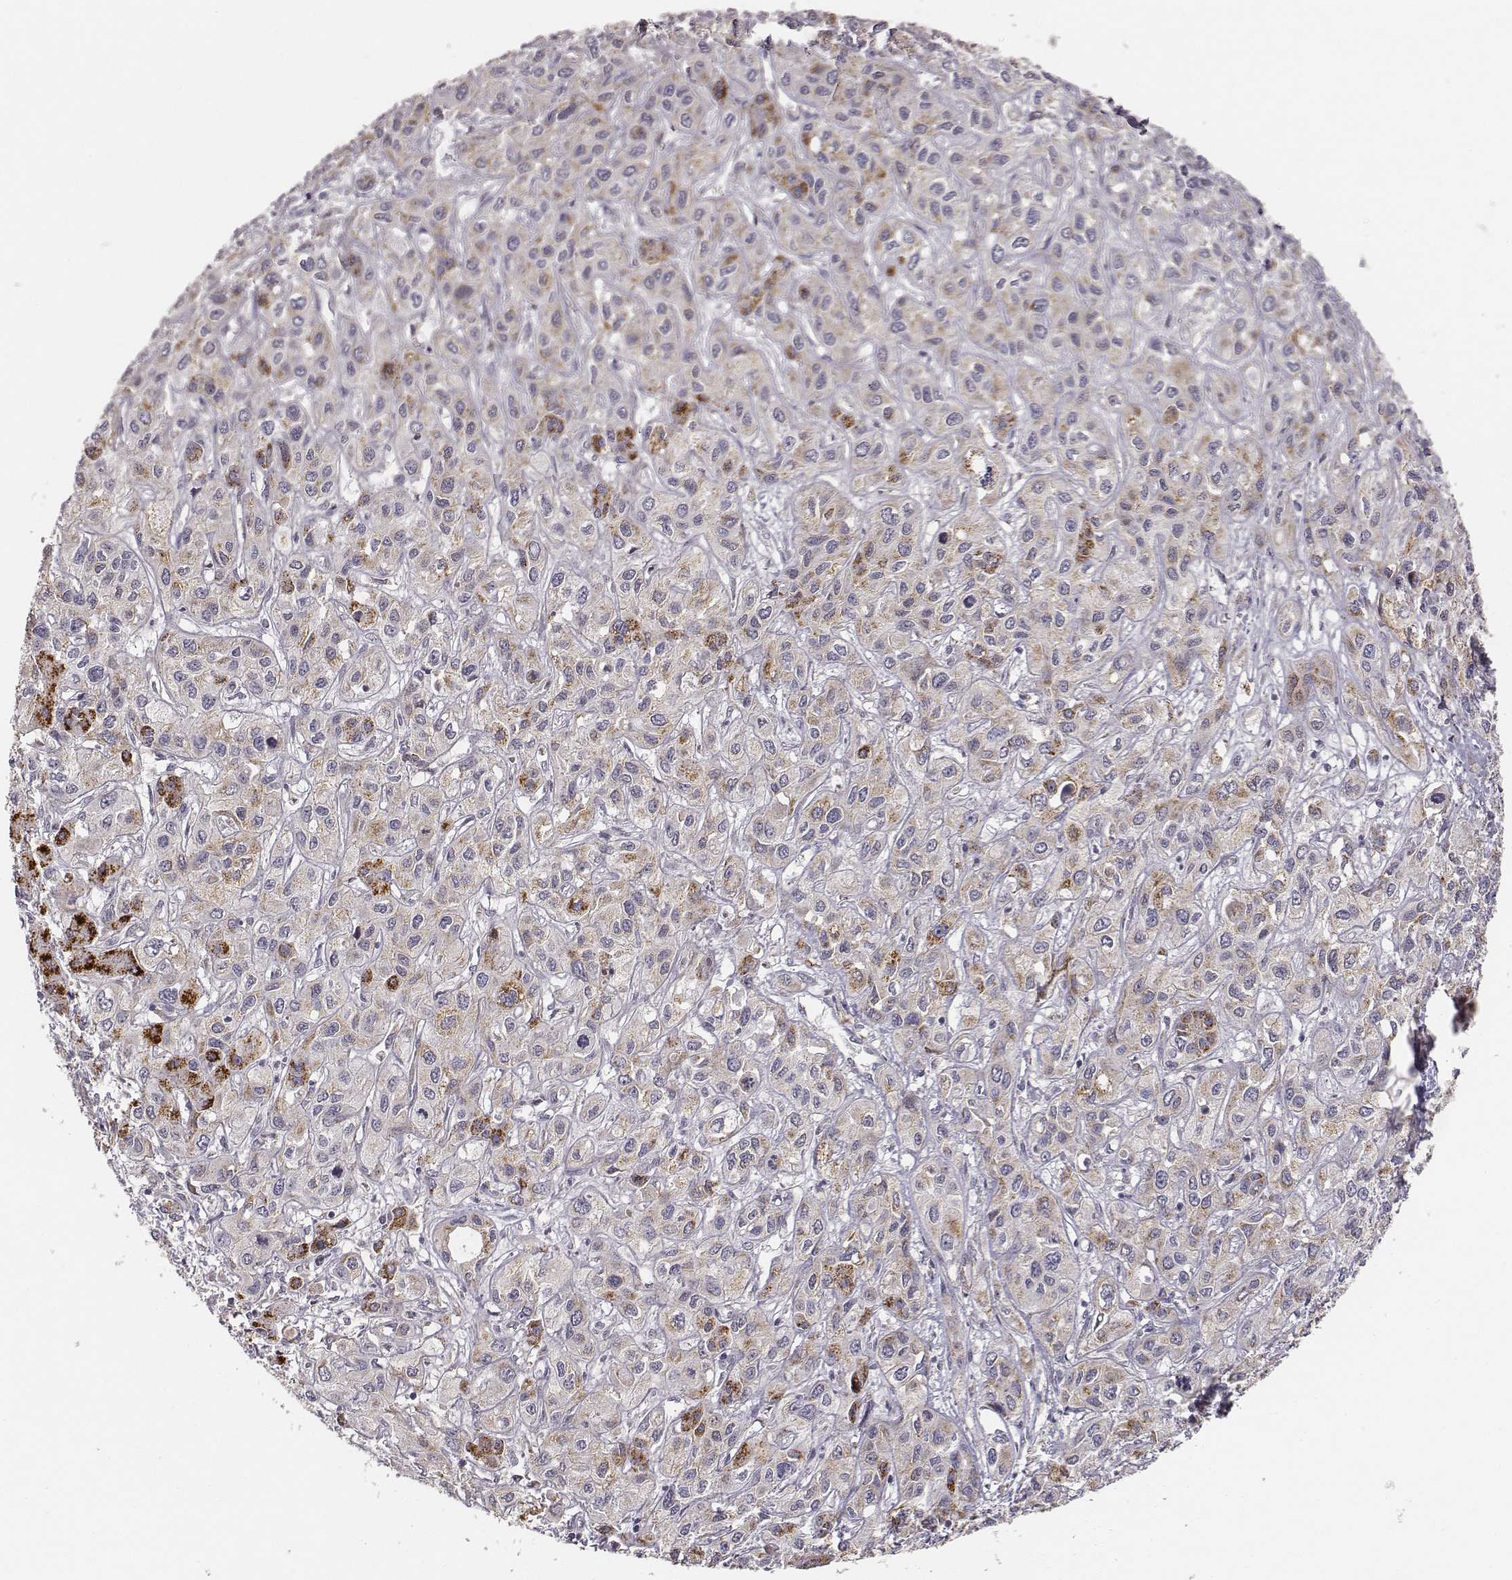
{"staining": {"intensity": "moderate", "quantity": "25%-75%", "location": "cytoplasmic/membranous"}, "tissue": "liver cancer", "cell_type": "Tumor cells", "image_type": "cancer", "snomed": [{"axis": "morphology", "description": "Cholangiocarcinoma"}, {"axis": "topography", "description": "Liver"}], "caption": "Tumor cells show moderate cytoplasmic/membranous staining in about 25%-75% of cells in liver cancer (cholangiocarcinoma).", "gene": "ABCD3", "patient": {"sex": "female", "age": 66}}